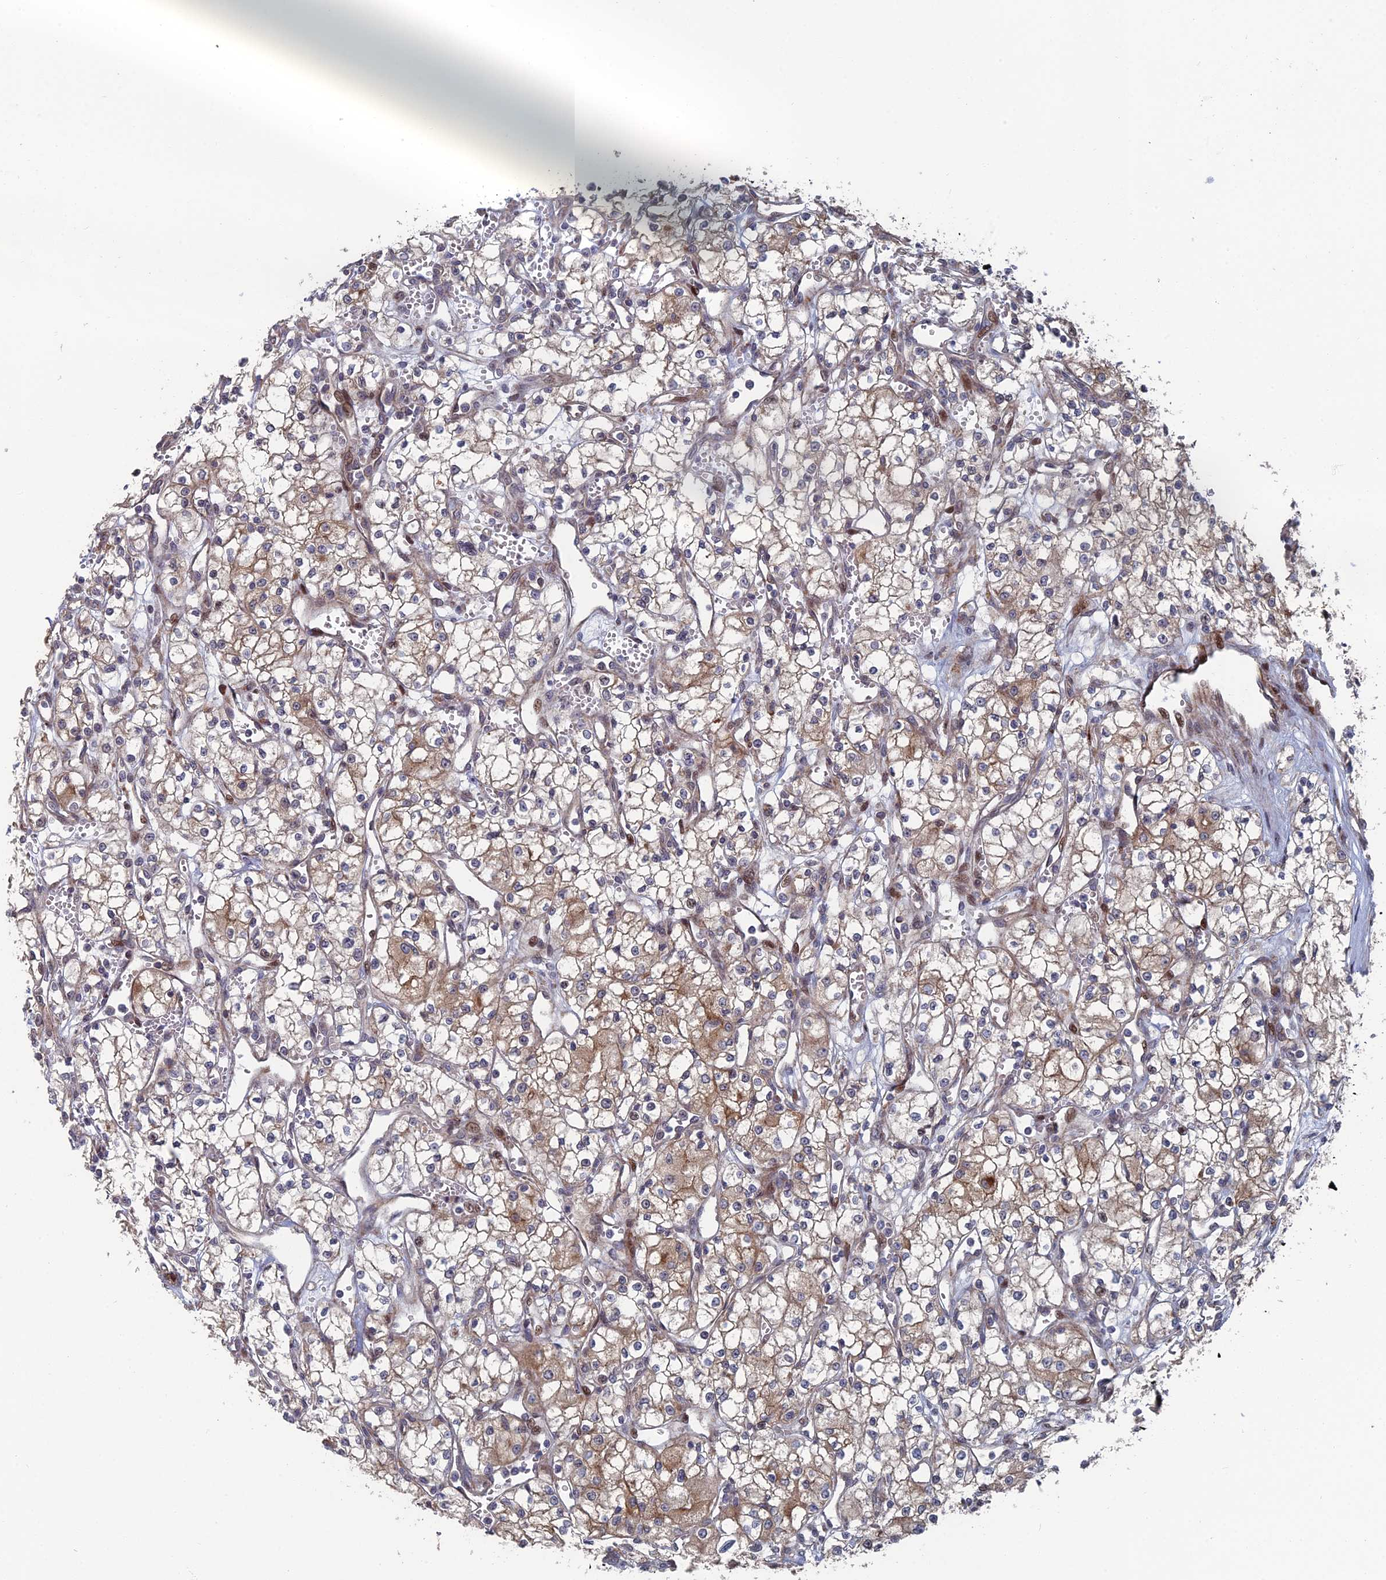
{"staining": {"intensity": "moderate", "quantity": "25%-75%", "location": "cytoplasmic/membranous"}, "tissue": "renal cancer", "cell_type": "Tumor cells", "image_type": "cancer", "snomed": [{"axis": "morphology", "description": "Adenocarcinoma, NOS"}, {"axis": "topography", "description": "Kidney"}], "caption": "DAB (3,3'-diaminobenzidine) immunohistochemical staining of human renal cancer (adenocarcinoma) demonstrates moderate cytoplasmic/membranous protein positivity in about 25%-75% of tumor cells.", "gene": "GTF2IRD1", "patient": {"sex": "male", "age": 59}}